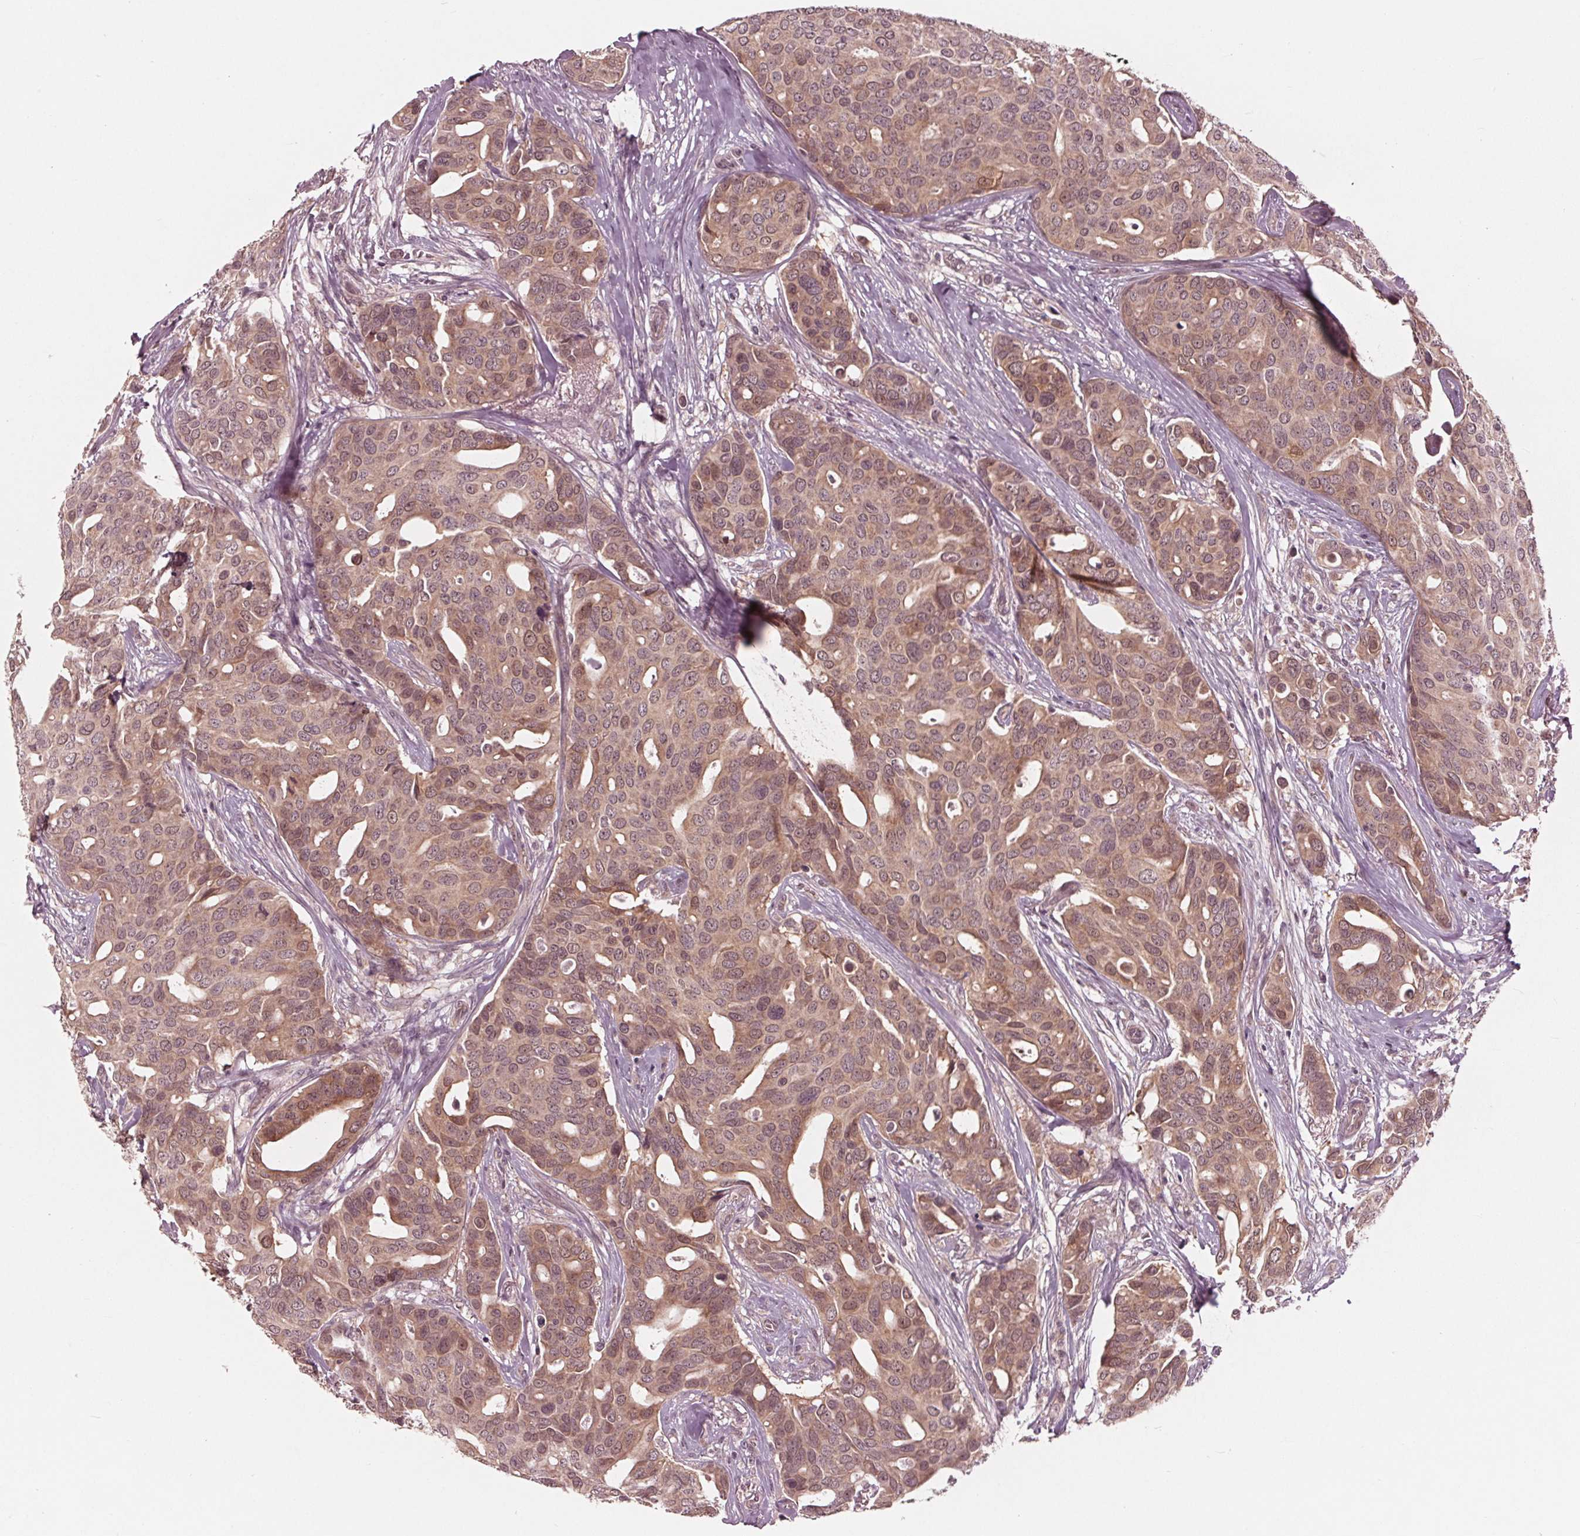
{"staining": {"intensity": "moderate", "quantity": ">75%", "location": "cytoplasmic/membranous"}, "tissue": "breast cancer", "cell_type": "Tumor cells", "image_type": "cancer", "snomed": [{"axis": "morphology", "description": "Duct carcinoma"}, {"axis": "topography", "description": "Breast"}], "caption": "A medium amount of moderate cytoplasmic/membranous staining is seen in approximately >75% of tumor cells in breast cancer tissue.", "gene": "UBALD1", "patient": {"sex": "female", "age": 54}}